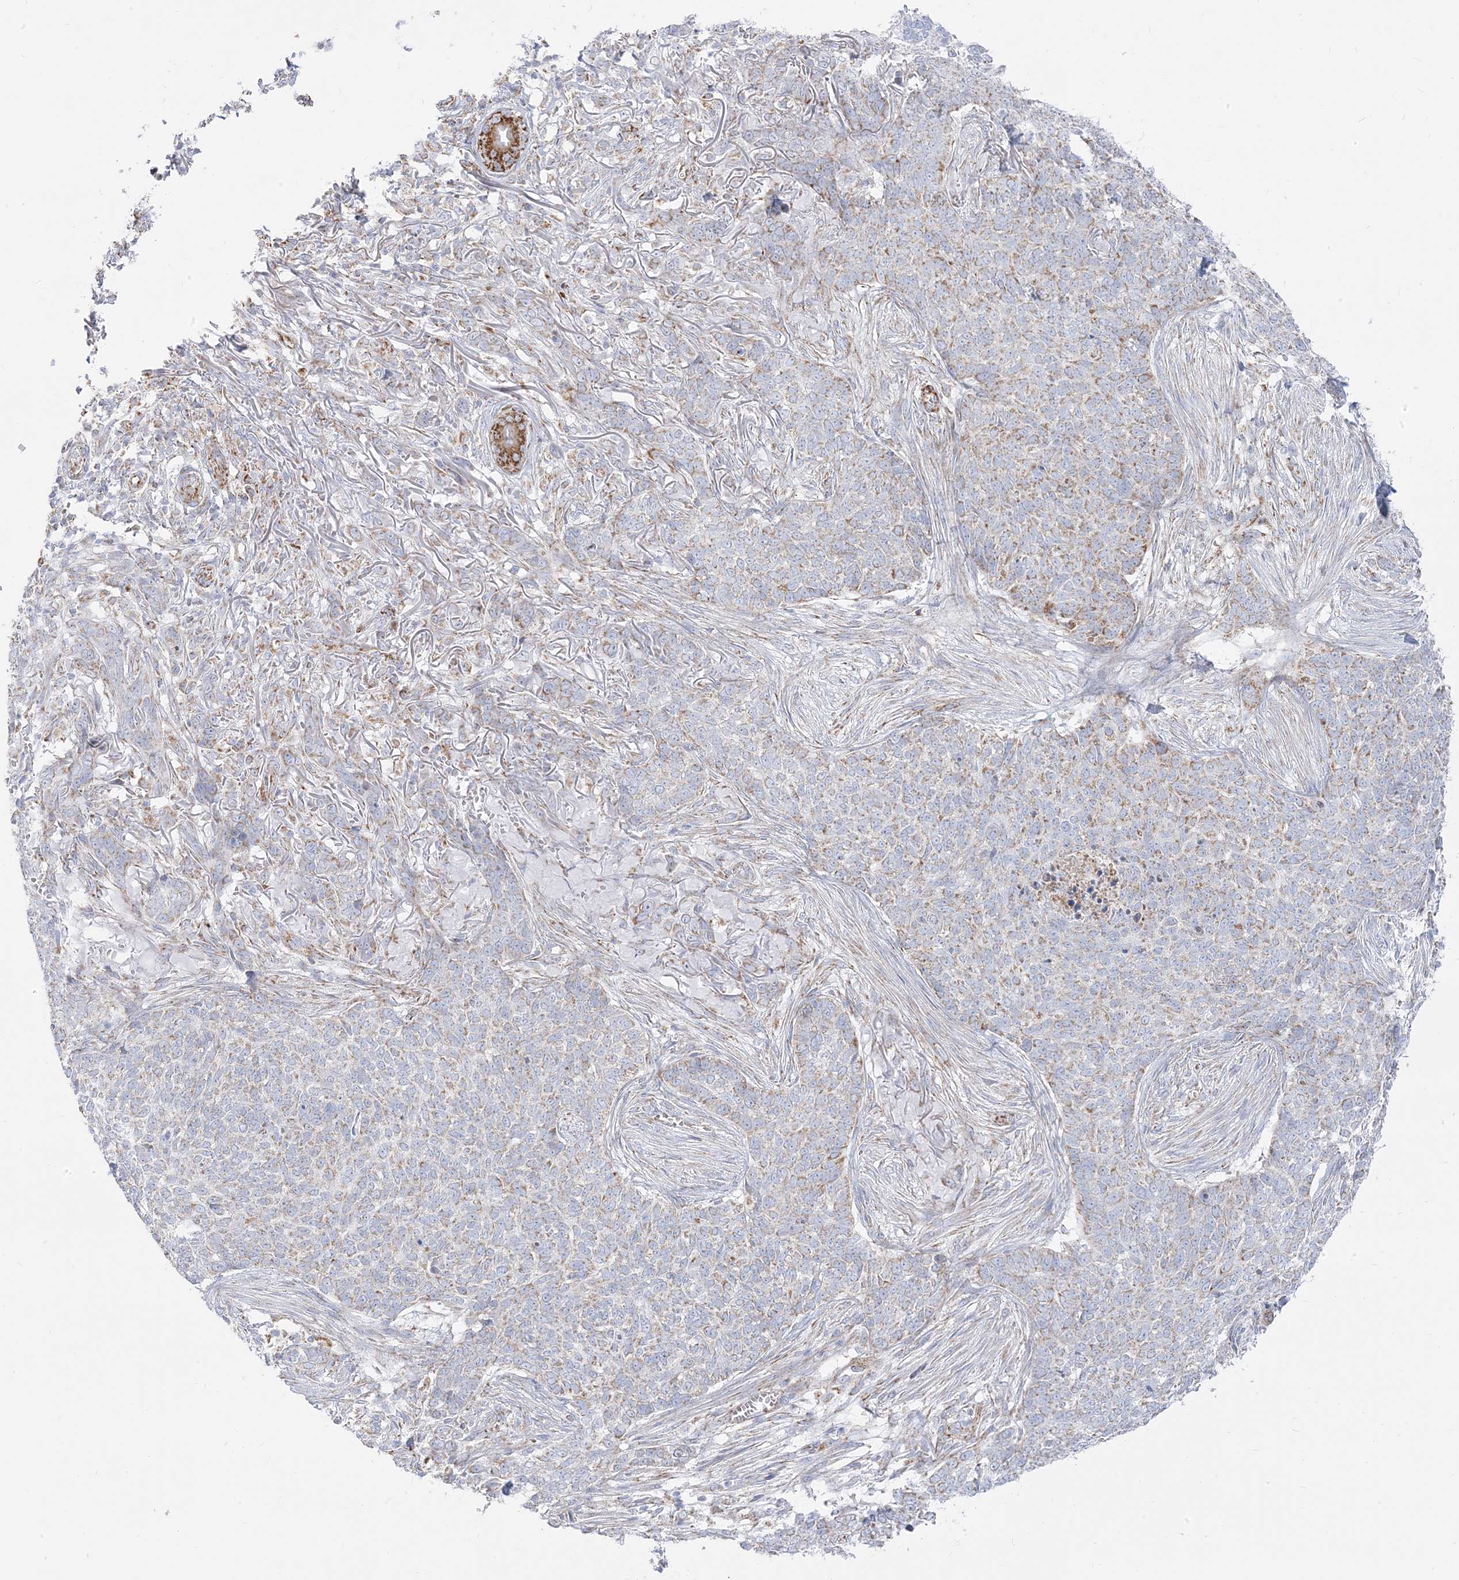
{"staining": {"intensity": "moderate", "quantity": "<25%", "location": "cytoplasmic/membranous"}, "tissue": "skin cancer", "cell_type": "Tumor cells", "image_type": "cancer", "snomed": [{"axis": "morphology", "description": "Basal cell carcinoma"}, {"axis": "topography", "description": "Skin"}], "caption": "The histopathology image demonstrates a brown stain indicating the presence of a protein in the cytoplasmic/membranous of tumor cells in skin cancer. (IHC, brightfield microscopy, high magnification).", "gene": "PCCB", "patient": {"sex": "male", "age": 85}}